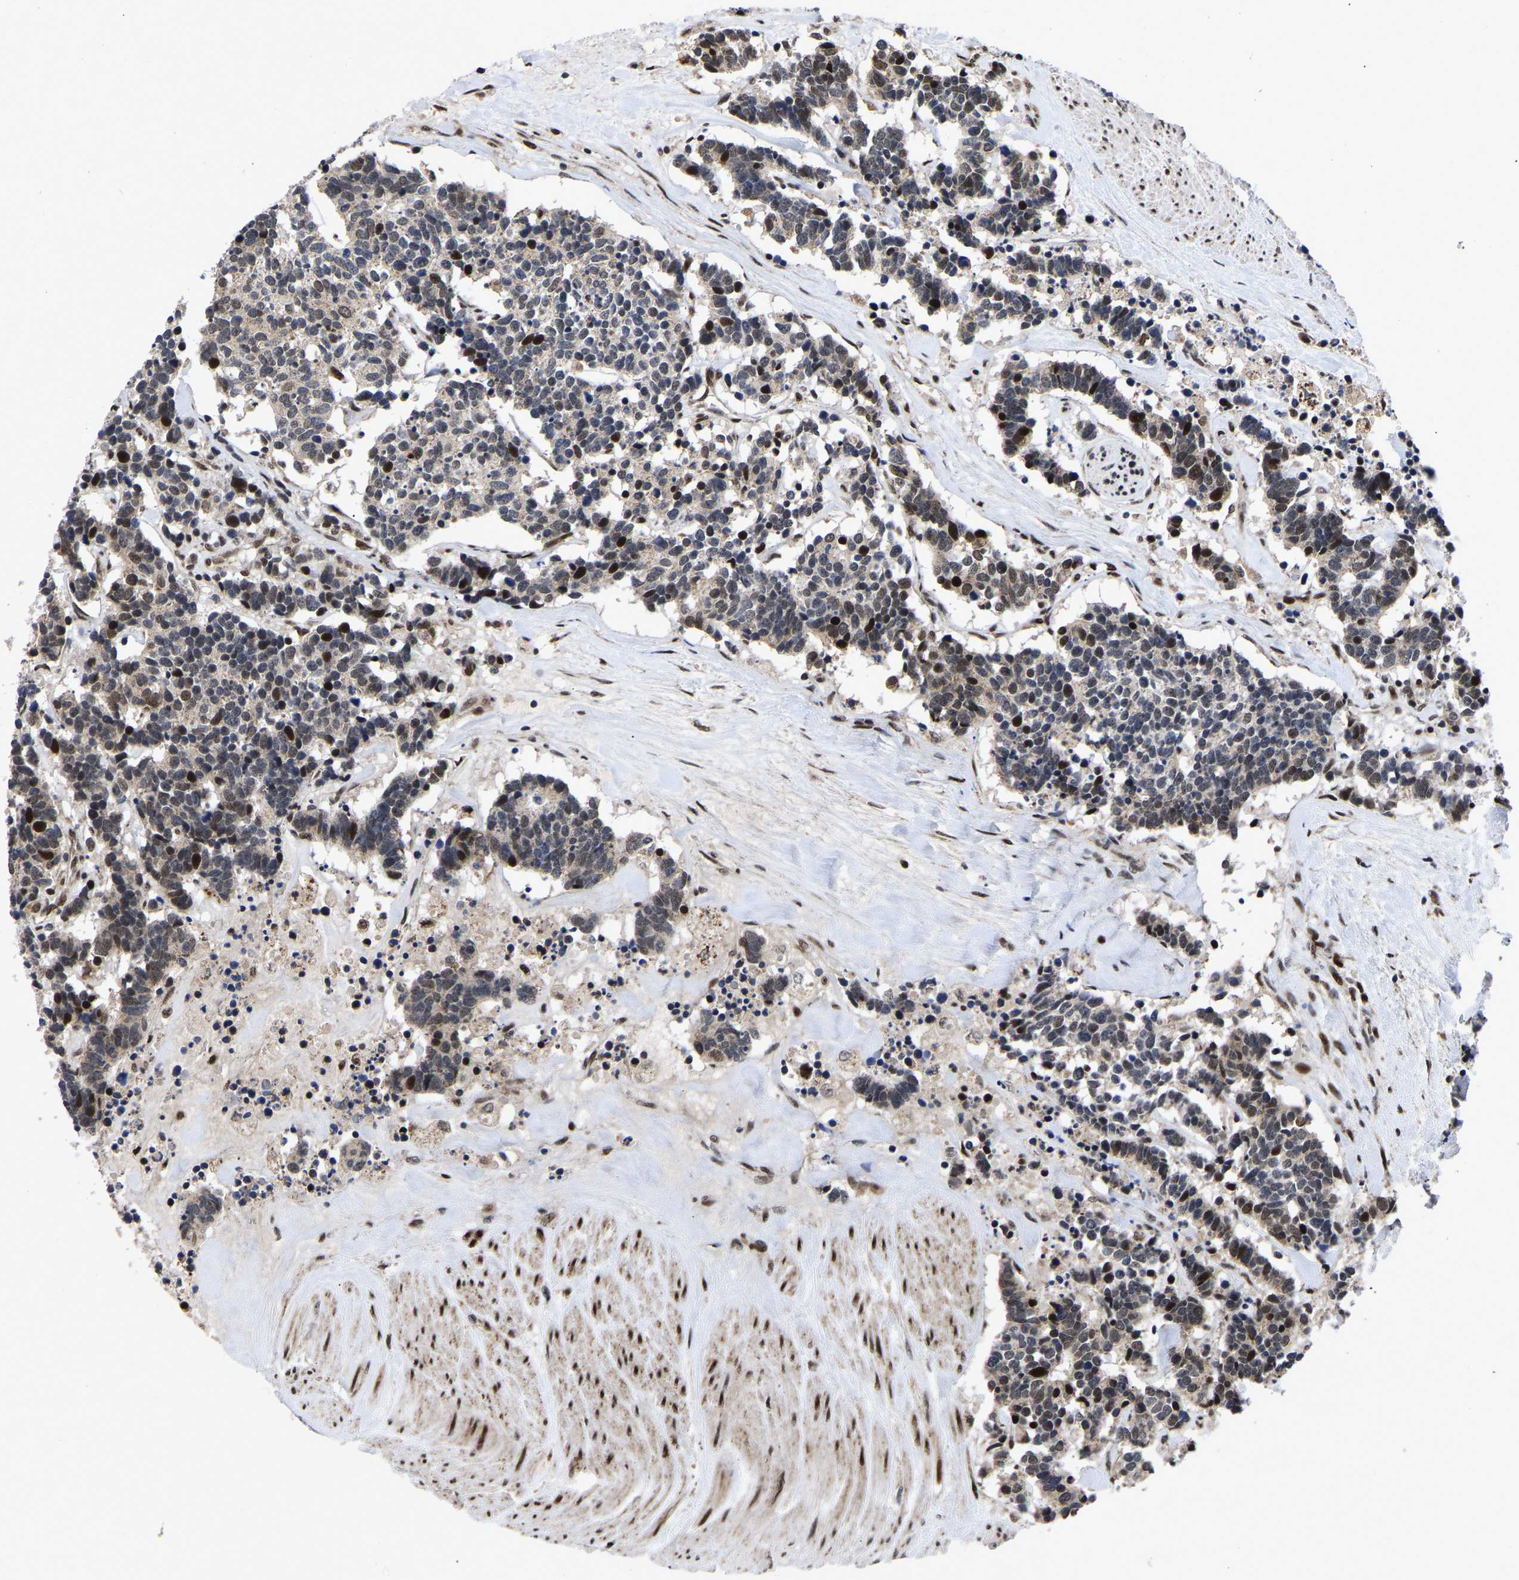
{"staining": {"intensity": "strong", "quantity": "<25%", "location": "nuclear"}, "tissue": "carcinoid", "cell_type": "Tumor cells", "image_type": "cancer", "snomed": [{"axis": "morphology", "description": "Carcinoma, NOS"}, {"axis": "morphology", "description": "Carcinoid, malignant, NOS"}, {"axis": "topography", "description": "Urinary bladder"}], "caption": "Brown immunohistochemical staining in carcinoid displays strong nuclear expression in approximately <25% of tumor cells.", "gene": "JUNB", "patient": {"sex": "male", "age": 57}}